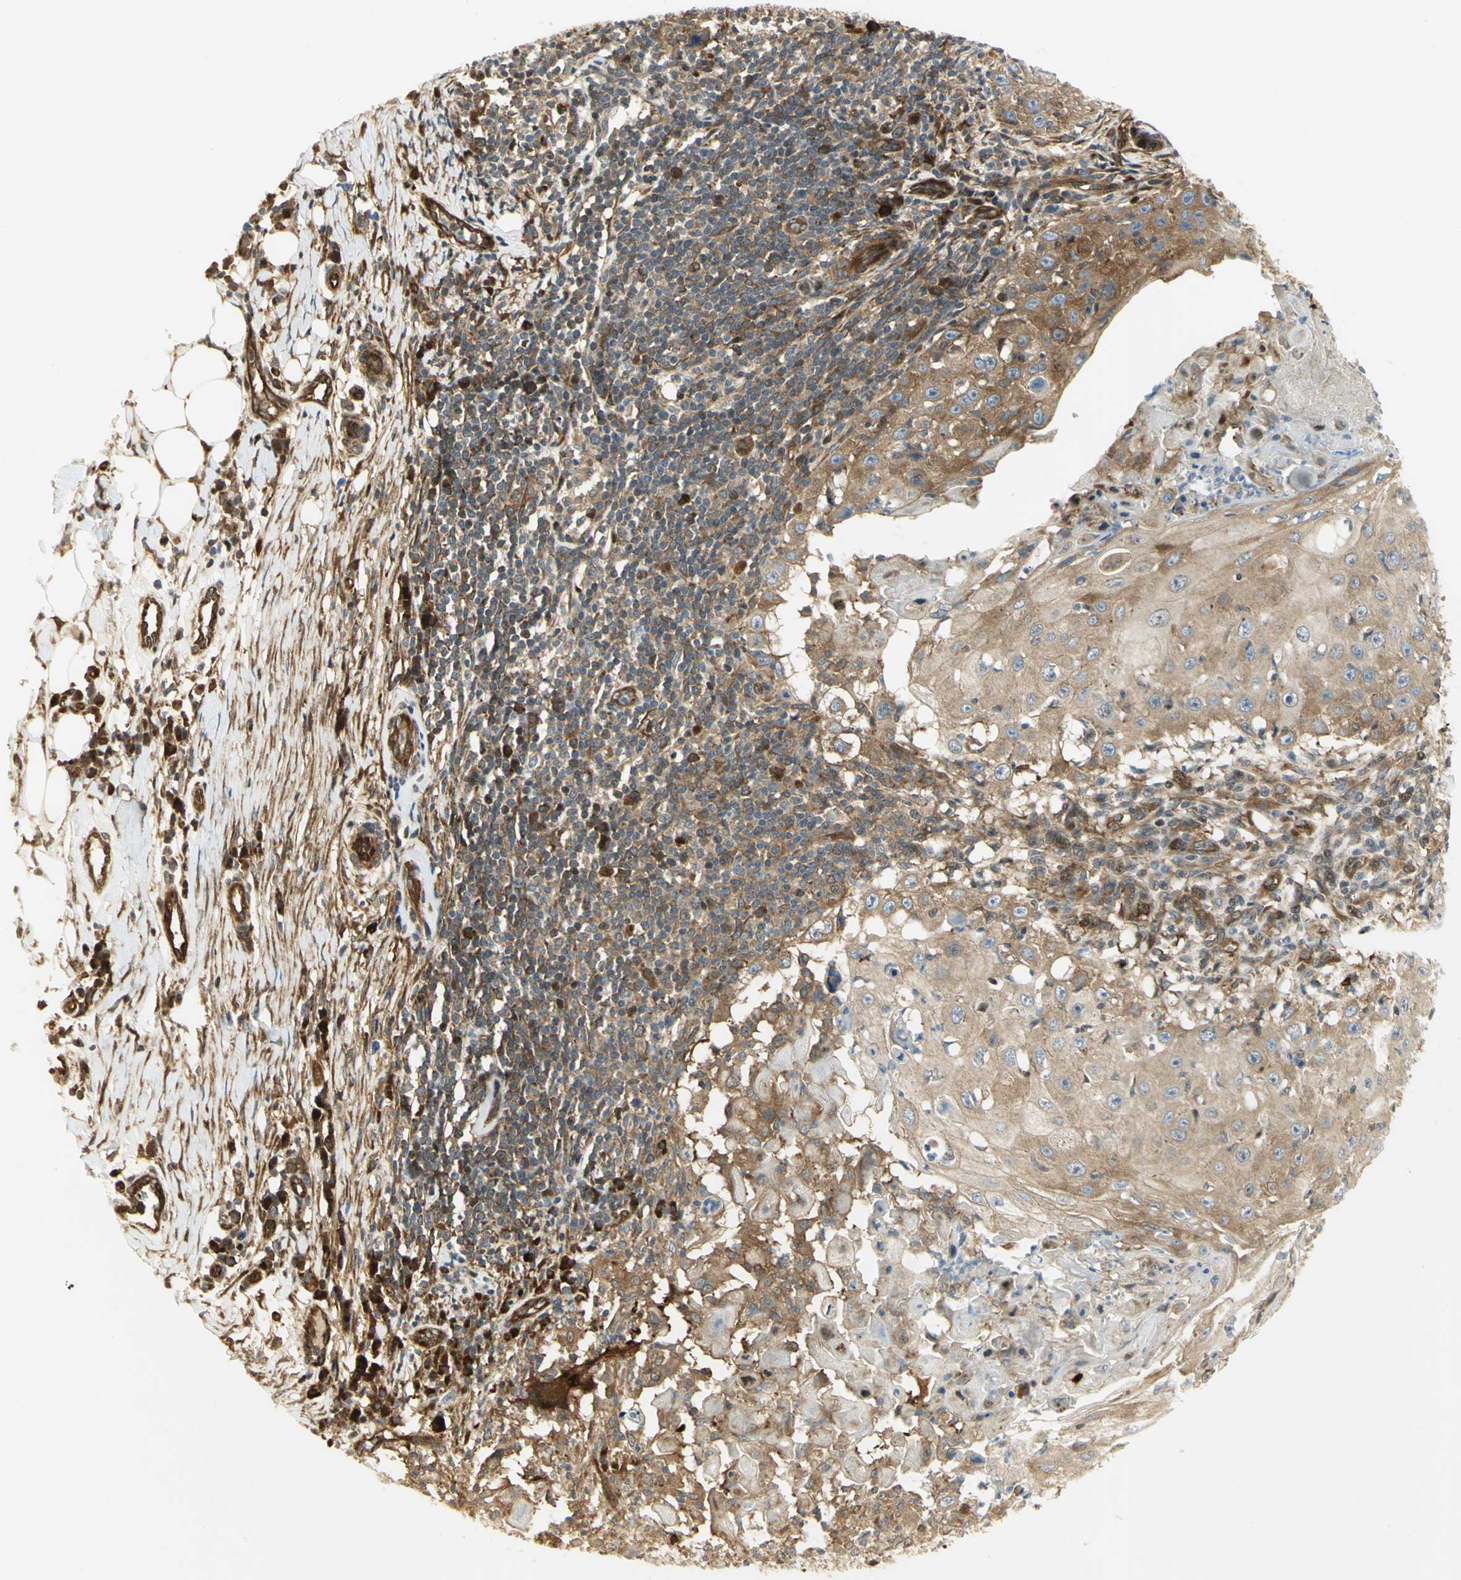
{"staining": {"intensity": "moderate", "quantity": ">75%", "location": "cytoplasmic/membranous"}, "tissue": "skin cancer", "cell_type": "Tumor cells", "image_type": "cancer", "snomed": [{"axis": "morphology", "description": "Squamous cell carcinoma, NOS"}, {"axis": "topography", "description": "Skin"}], "caption": "Protein staining of skin cancer (squamous cell carcinoma) tissue exhibits moderate cytoplasmic/membranous staining in about >75% of tumor cells. Nuclei are stained in blue.", "gene": "EEA1", "patient": {"sex": "male", "age": 86}}